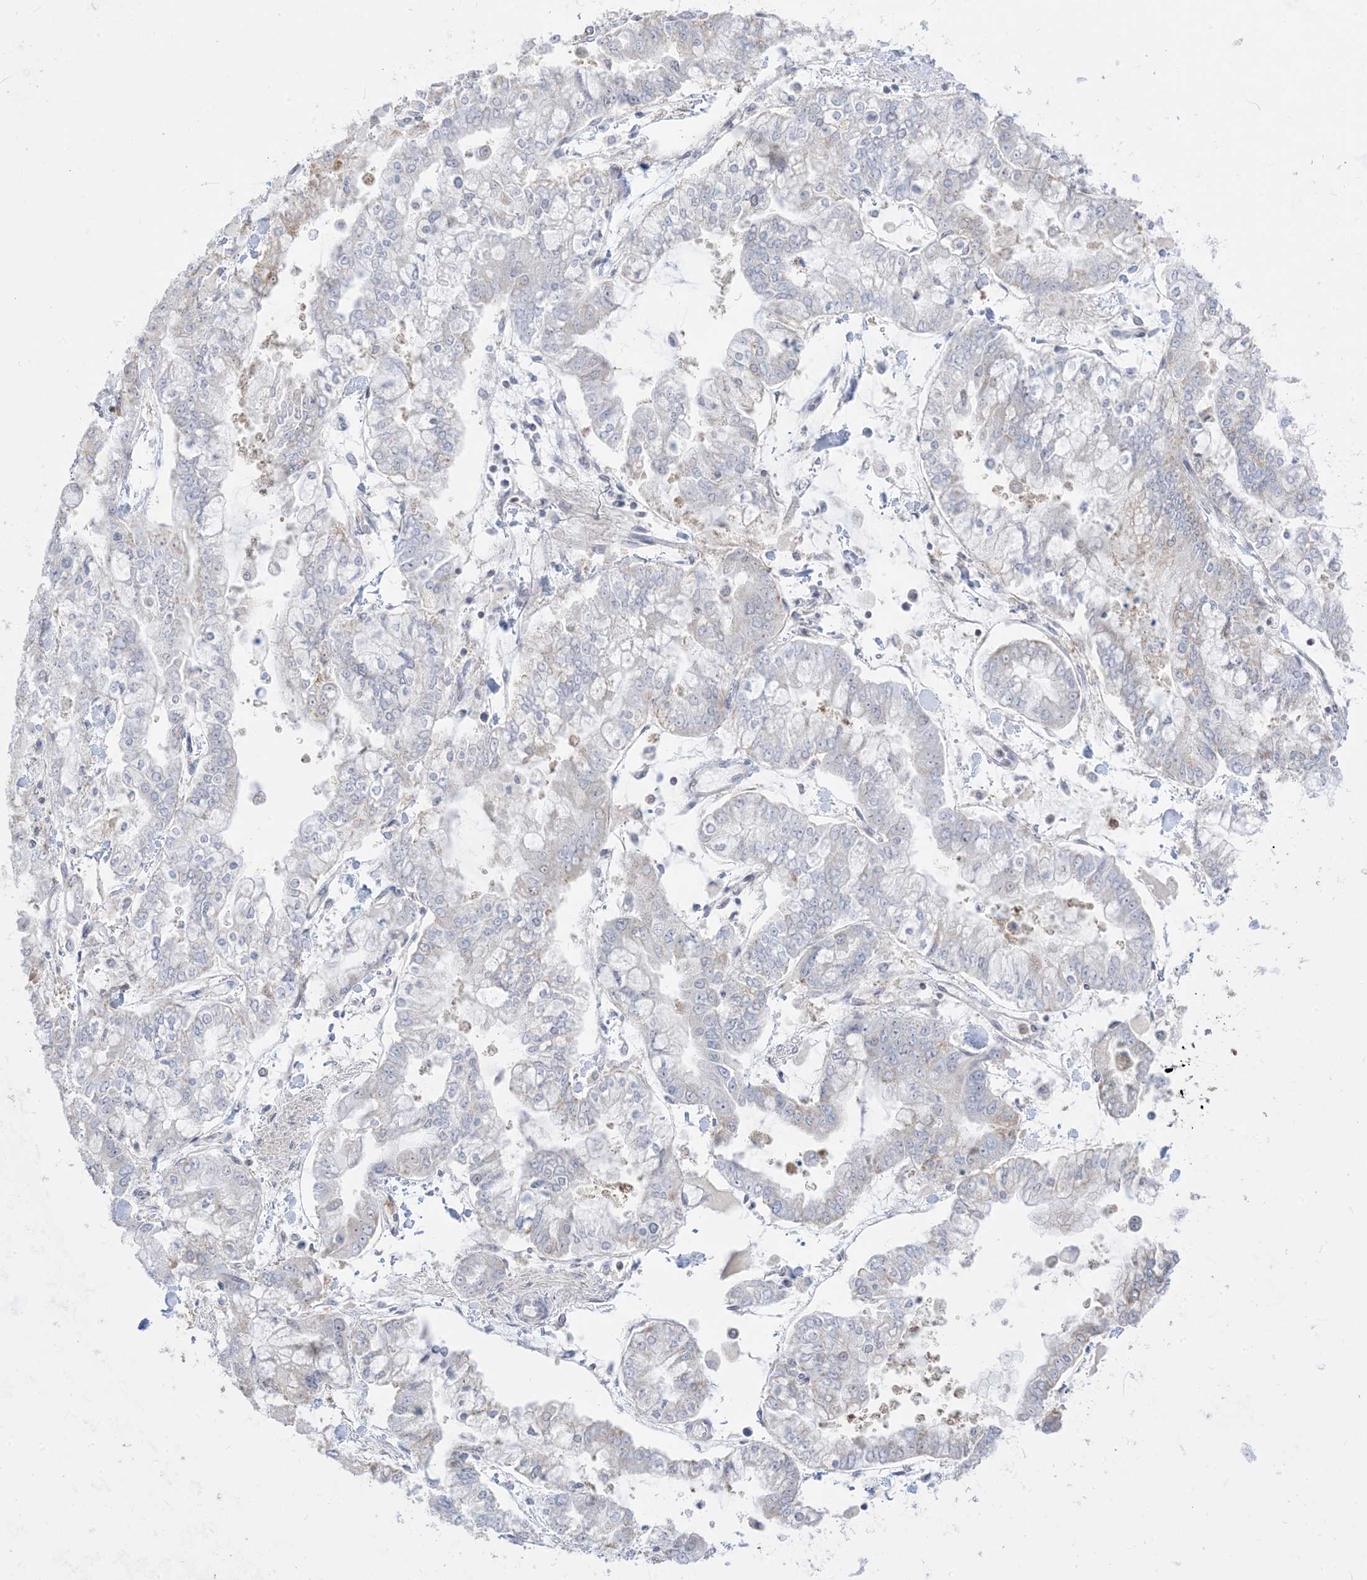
{"staining": {"intensity": "negative", "quantity": "none", "location": "none"}, "tissue": "stomach cancer", "cell_type": "Tumor cells", "image_type": "cancer", "snomed": [{"axis": "morphology", "description": "Normal tissue, NOS"}, {"axis": "morphology", "description": "Adenocarcinoma, NOS"}, {"axis": "topography", "description": "Stomach, upper"}, {"axis": "topography", "description": "Stomach"}], "caption": "Immunohistochemical staining of human stomach cancer (adenocarcinoma) displays no significant positivity in tumor cells. (DAB immunohistochemistry with hematoxylin counter stain).", "gene": "KANSL3", "patient": {"sex": "male", "age": 76}}